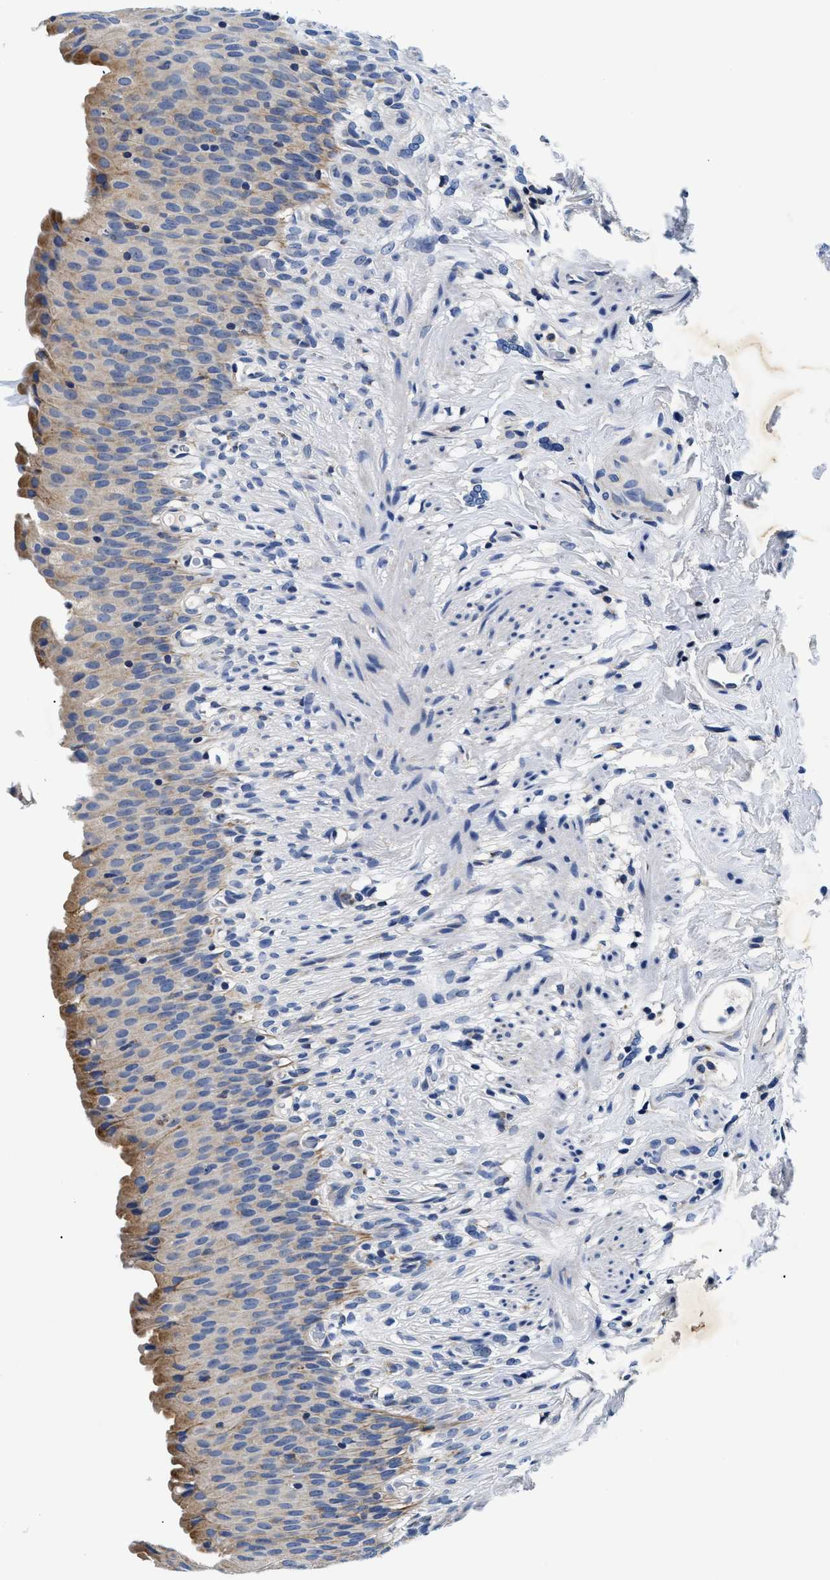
{"staining": {"intensity": "moderate", "quantity": "<25%", "location": "cytoplasmic/membranous"}, "tissue": "urinary bladder", "cell_type": "Urothelial cells", "image_type": "normal", "snomed": [{"axis": "morphology", "description": "Normal tissue, NOS"}, {"axis": "topography", "description": "Urinary bladder"}], "caption": "IHC image of normal urinary bladder: urinary bladder stained using IHC reveals low levels of moderate protein expression localized specifically in the cytoplasmic/membranous of urothelial cells, appearing as a cytoplasmic/membranous brown color.", "gene": "MEA1", "patient": {"sex": "female", "age": 79}}